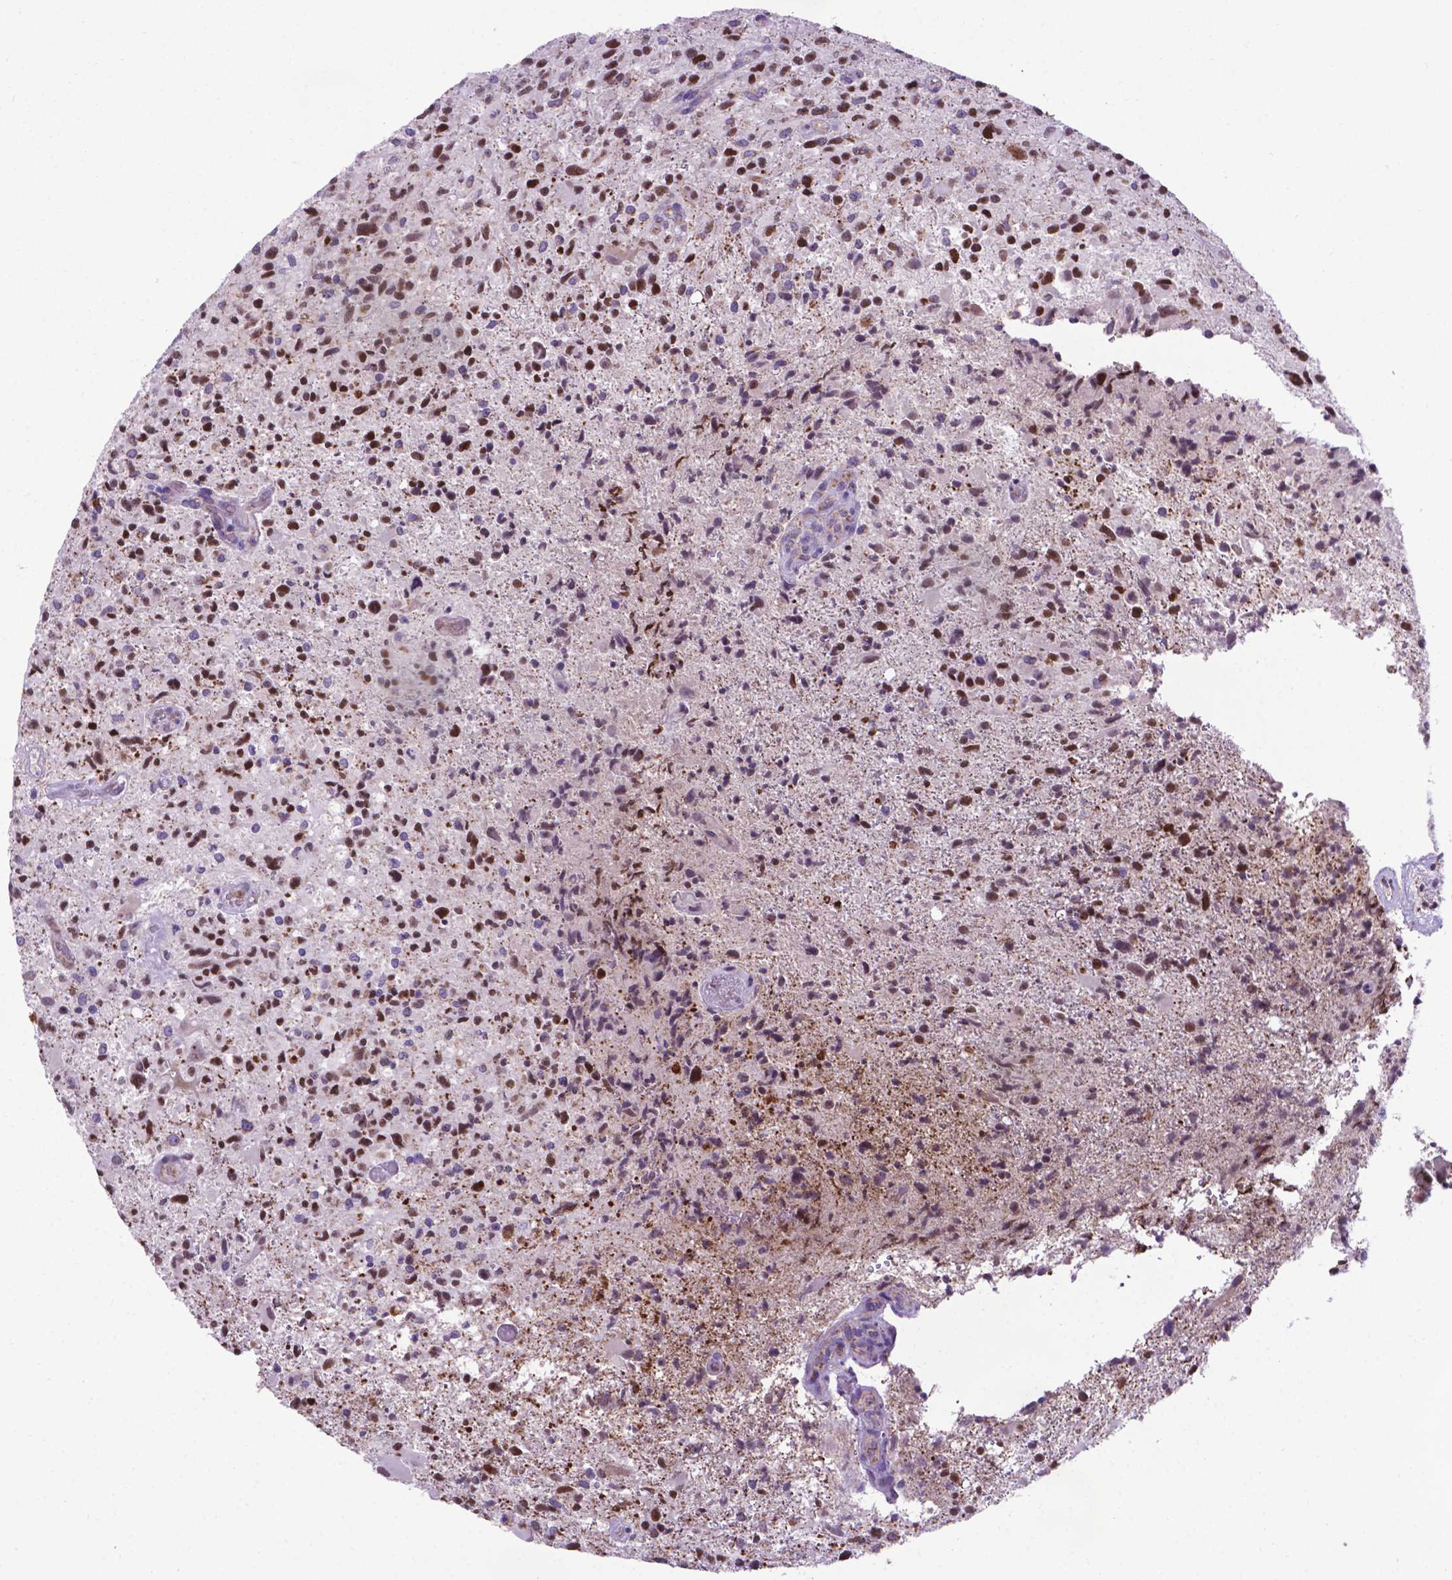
{"staining": {"intensity": "strong", "quantity": ">75%", "location": "nuclear"}, "tissue": "glioma", "cell_type": "Tumor cells", "image_type": "cancer", "snomed": [{"axis": "morphology", "description": "Glioma, malignant, High grade"}, {"axis": "topography", "description": "Brain"}], "caption": "Human high-grade glioma (malignant) stained for a protein (brown) shows strong nuclear positive staining in about >75% of tumor cells.", "gene": "POU3F3", "patient": {"sex": "male", "age": 63}}